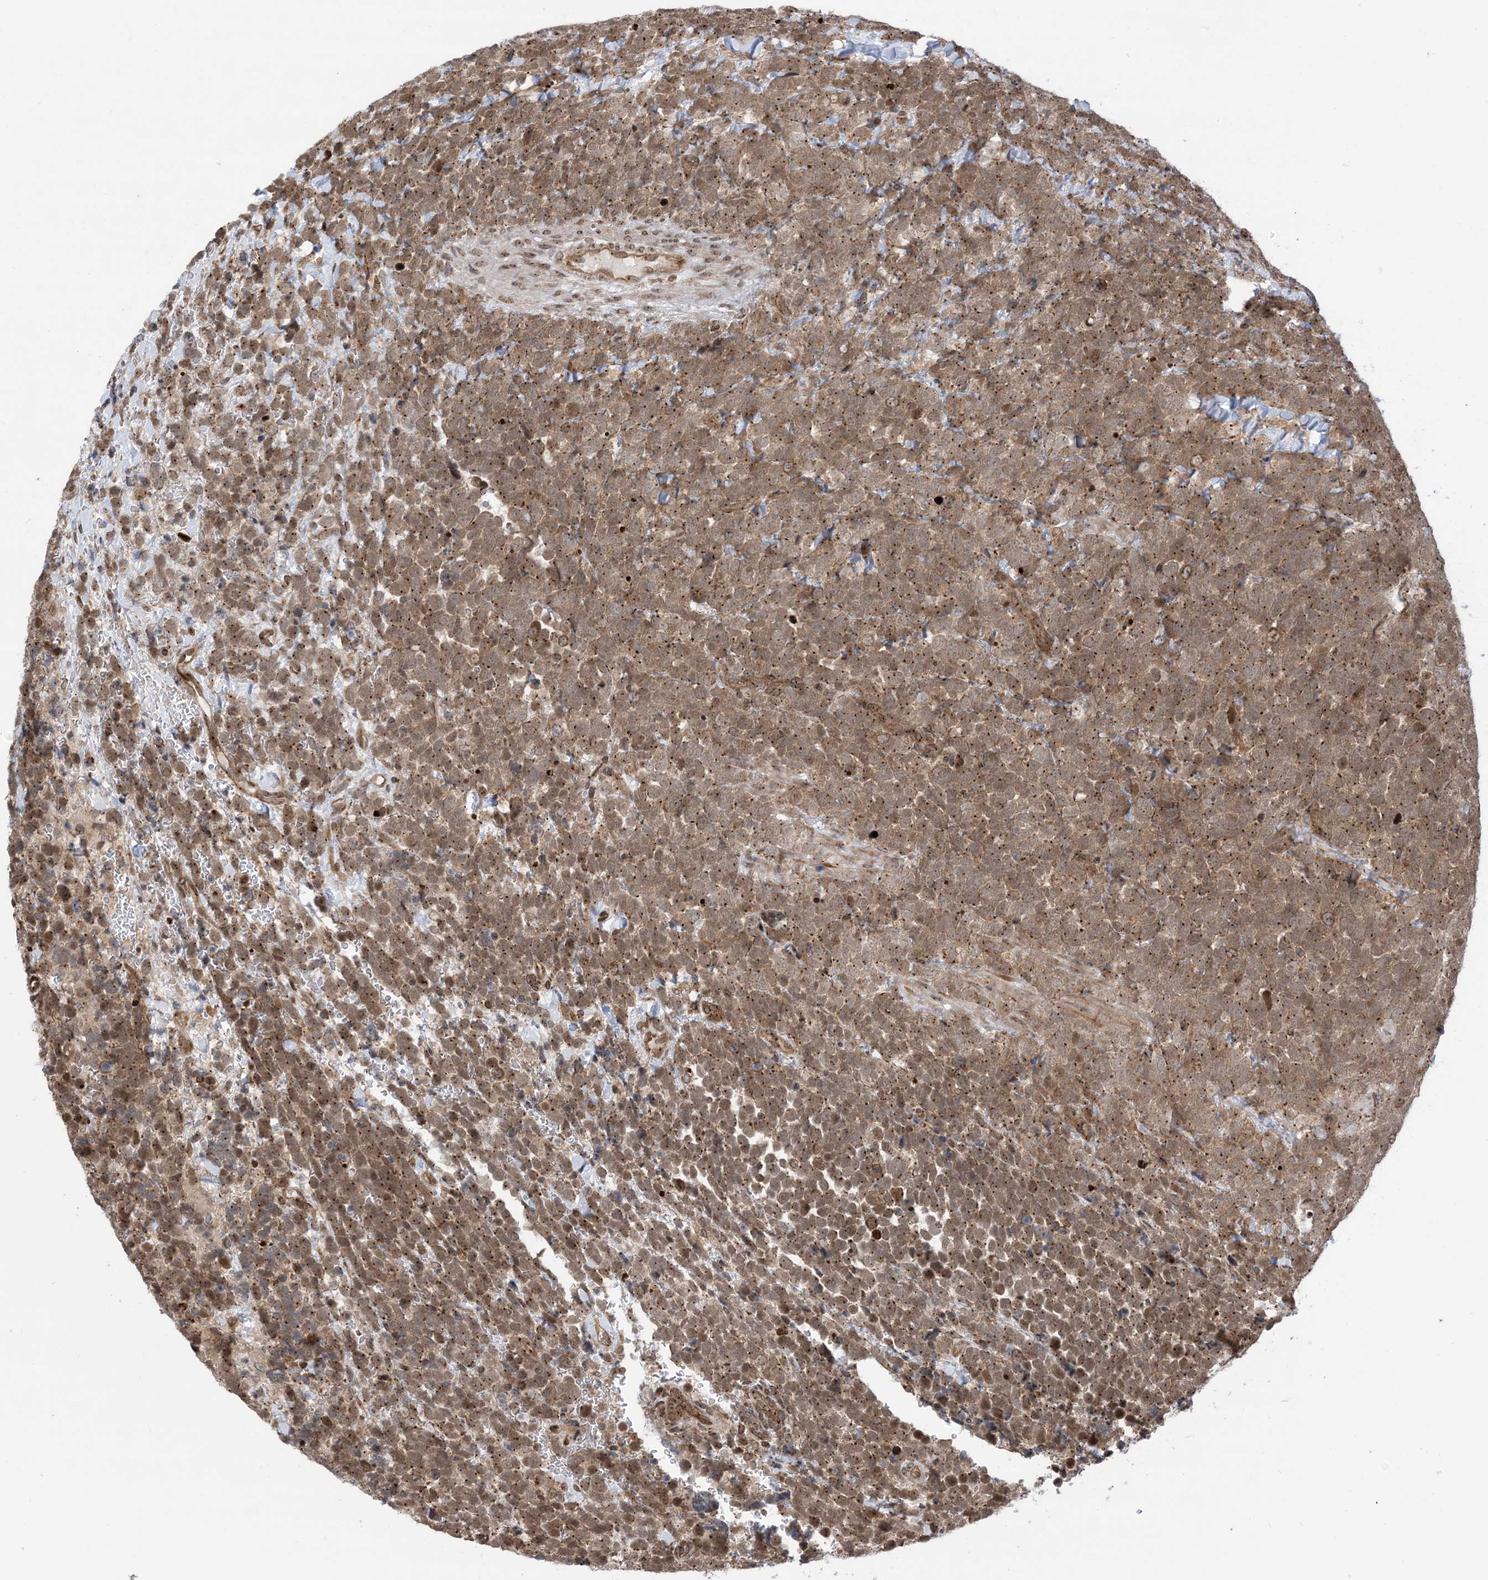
{"staining": {"intensity": "moderate", "quantity": ">75%", "location": "cytoplasmic/membranous"}, "tissue": "urothelial cancer", "cell_type": "Tumor cells", "image_type": "cancer", "snomed": [{"axis": "morphology", "description": "Urothelial carcinoma, High grade"}, {"axis": "topography", "description": "Urinary bladder"}], "caption": "Immunohistochemistry (IHC) histopathology image of human high-grade urothelial carcinoma stained for a protein (brown), which displays medium levels of moderate cytoplasmic/membranous expression in approximately >75% of tumor cells.", "gene": "CASP4", "patient": {"sex": "female", "age": 82}}